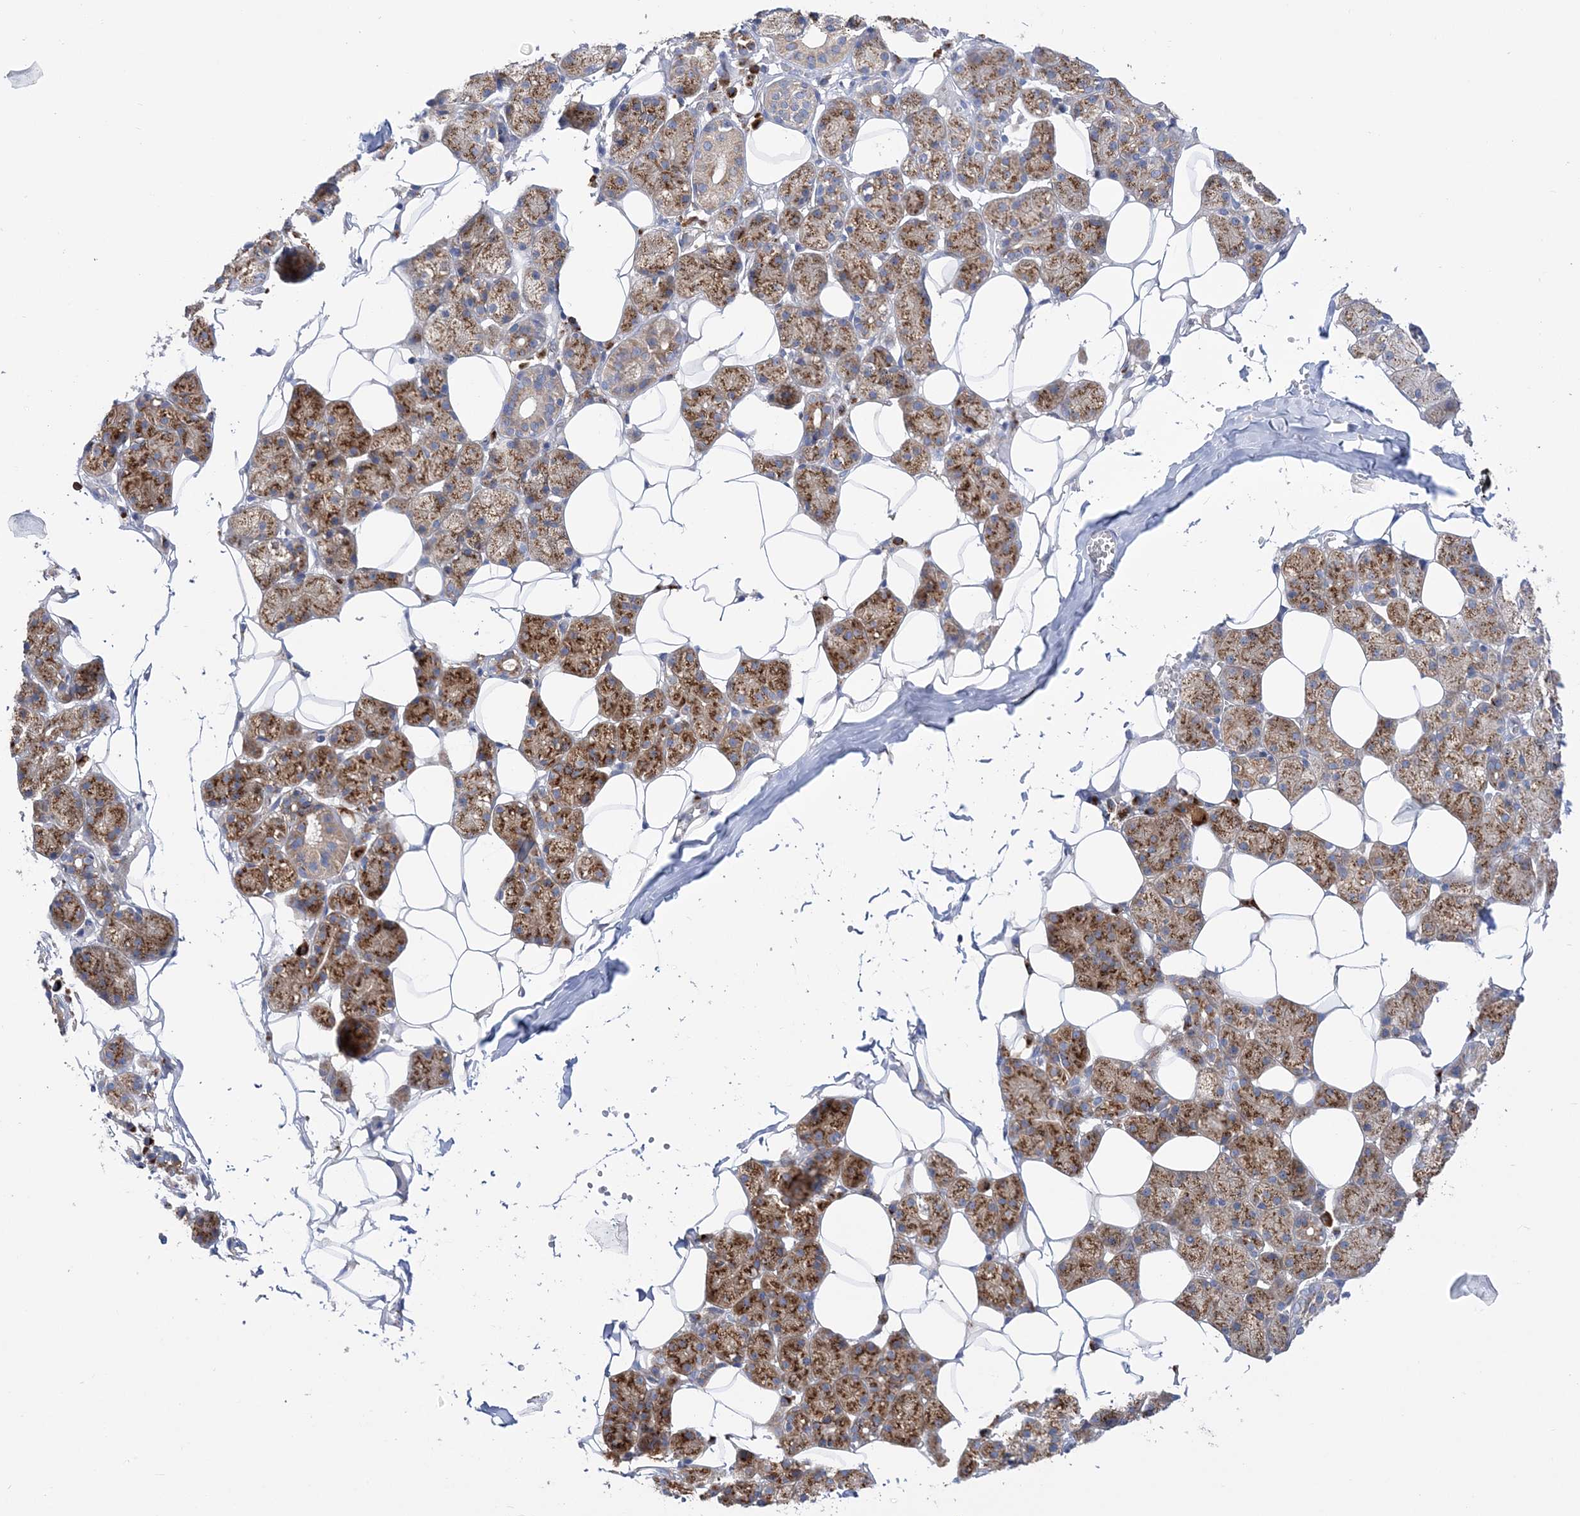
{"staining": {"intensity": "moderate", "quantity": ">75%", "location": "cytoplasmic/membranous"}, "tissue": "salivary gland", "cell_type": "Glandular cells", "image_type": "normal", "snomed": [{"axis": "morphology", "description": "Normal tissue, NOS"}, {"axis": "topography", "description": "Salivary gland"}], "caption": "Salivary gland stained with DAB (3,3'-diaminobenzidine) IHC demonstrates medium levels of moderate cytoplasmic/membranous staining in about >75% of glandular cells. (DAB (3,3'-diaminobenzidine) IHC, brown staining for protein, blue staining for nuclei).", "gene": "COPB2", "patient": {"sex": "female", "age": 33}}